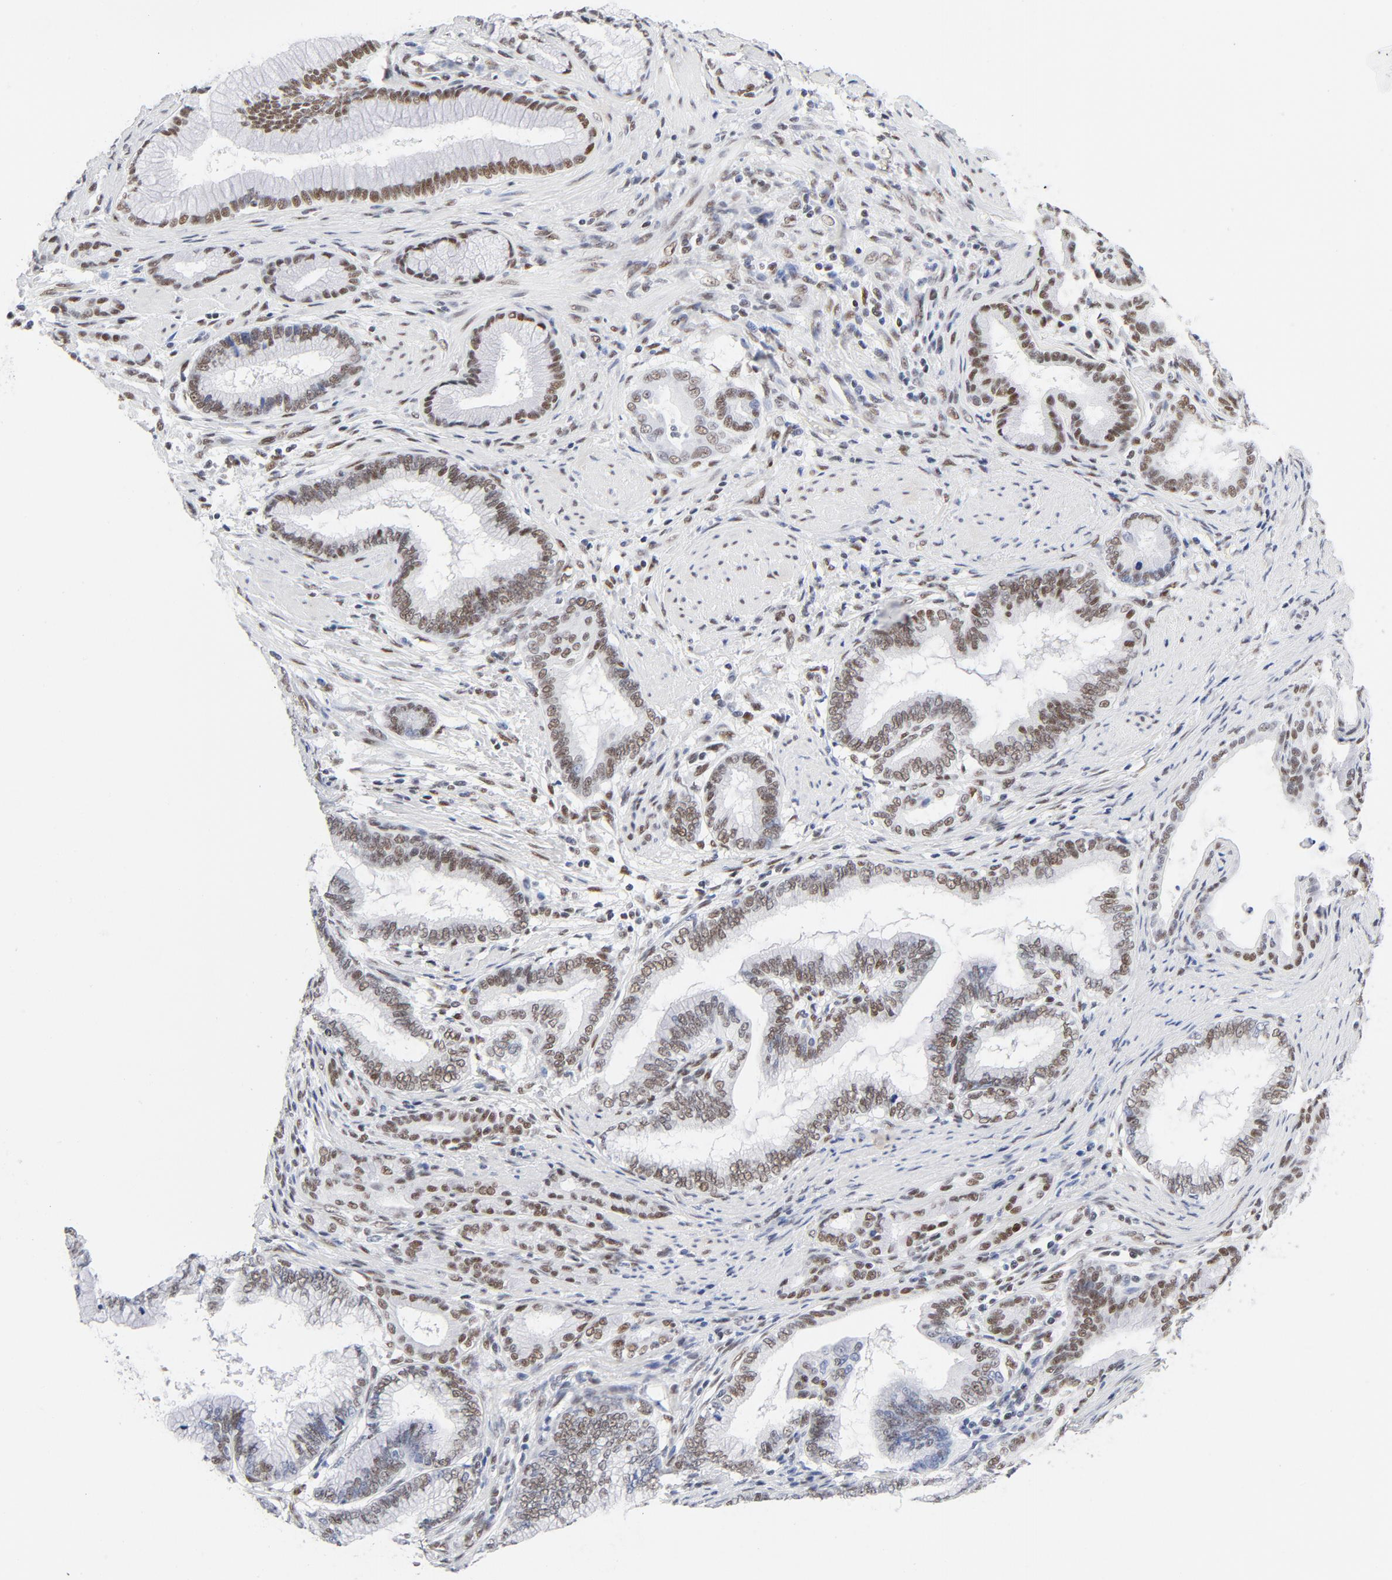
{"staining": {"intensity": "weak", "quantity": "25%-75%", "location": "nuclear"}, "tissue": "pancreatic cancer", "cell_type": "Tumor cells", "image_type": "cancer", "snomed": [{"axis": "morphology", "description": "Adenocarcinoma, NOS"}, {"axis": "topography", "description": "Pancreas"}], "caption": "Immunohistochemical staining of adenocarcinoma (pancreatic) exhibits weak nuclear protein positivity in about 25%-75% of tumor cells.", "gene": "ATF2", "patient": {"sex": "female", "age": 64}}